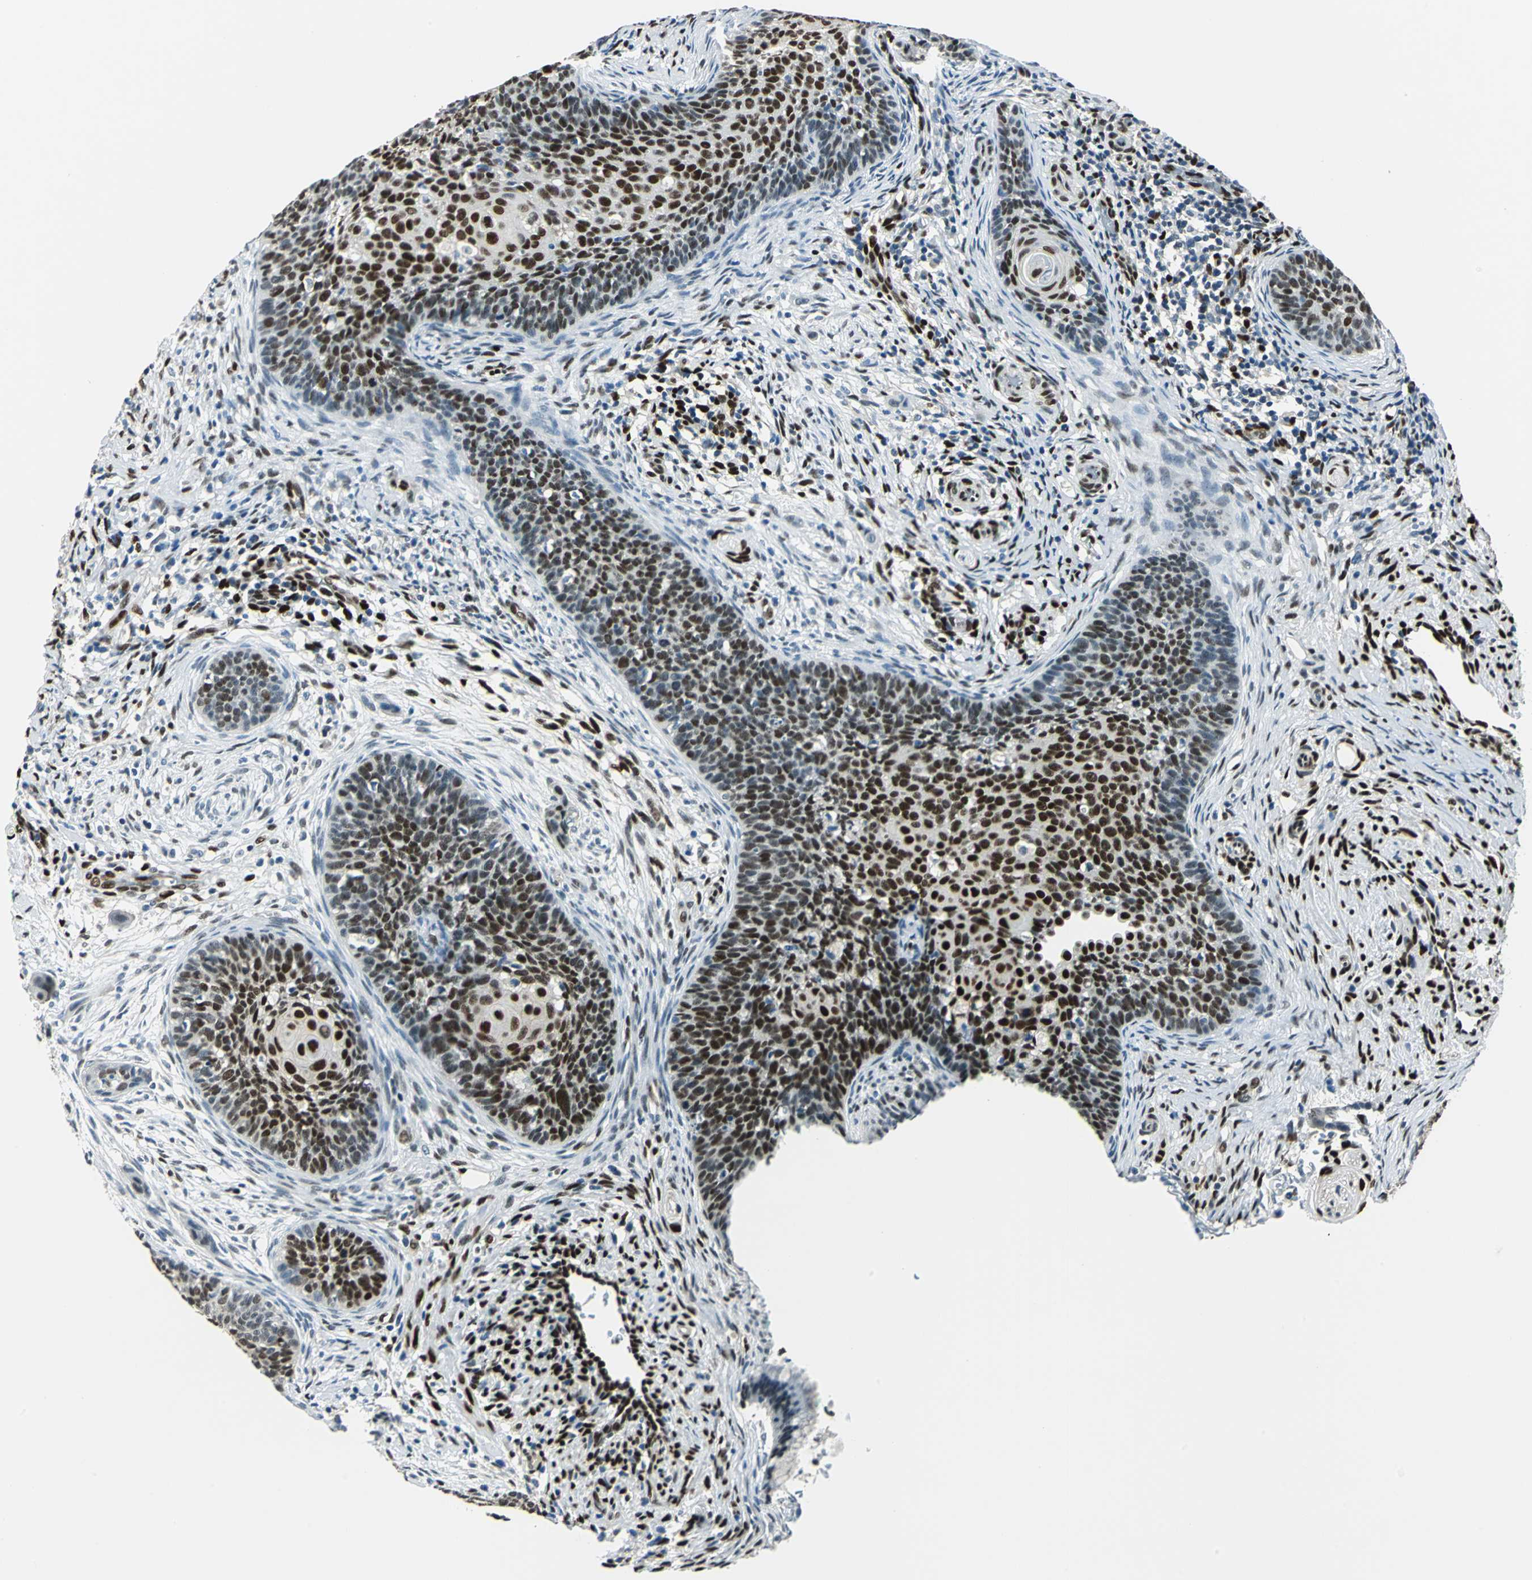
{"staining": {"intensity": "strong", "quantity": ">75%", "location": "nuclear"}, "tissue": "cervical cancer", "cell_type": "Tumor cells", "image_type": "cancer", "snomed": [{"axis": "morphology", "description": "Squamous cell carcinoma, NOS"}, {"axis": "topography", "description": "Cervix"}], "caption": "A brown stain highlights strong nuclear positivity of a protein in cervical squamous cell carcinoma tumor cells. (DAB IHC with brightfield microscopy, high magnification).", "gene": "NFIA", "patient": {"sex": "female", "age": 33}}